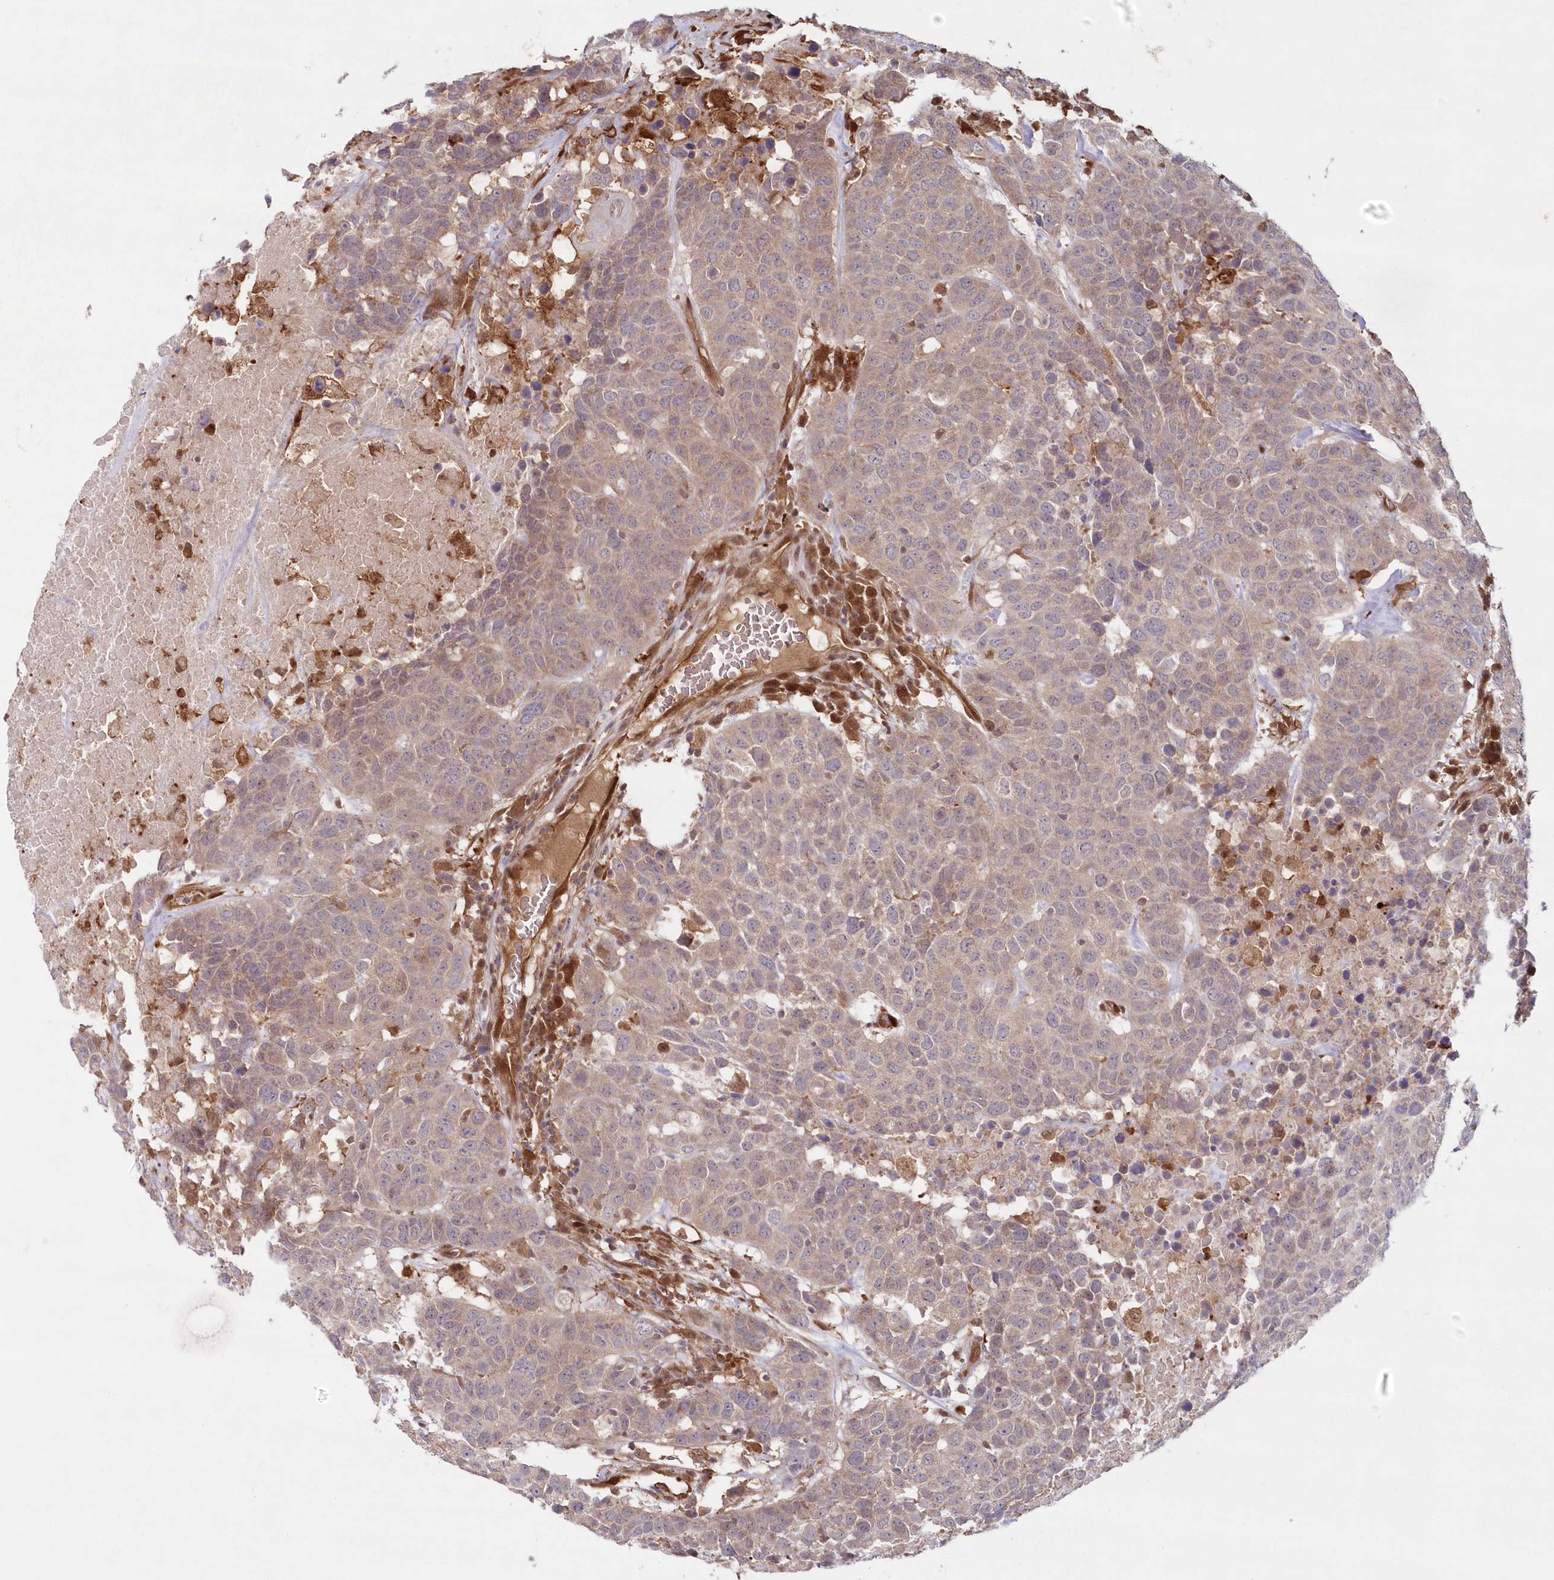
{"staining": {"intensity": "weak", "quantity": "<25%", "location": "cytoplasmic/membranous"}, "tissue": "head and neck cancer", "cell_type": "Tumor cells", "image_type": "cancer", "snomed": [{"axis": "morphology", "description": "Squamous cell carcinoma, NOS"}, {"axis": "topography", "description": "Head-Neck"}], "caption": "Head and neck cancer was stained to show a protein in brown. There is no significant positivity in tumor cells. Brightfield microscopy of IHC stained with DAB (brown) and hematoxylin (blue), captured at high magnification.", "gene": "GBE1", "patient": {"sex": "male", "age": 66}}